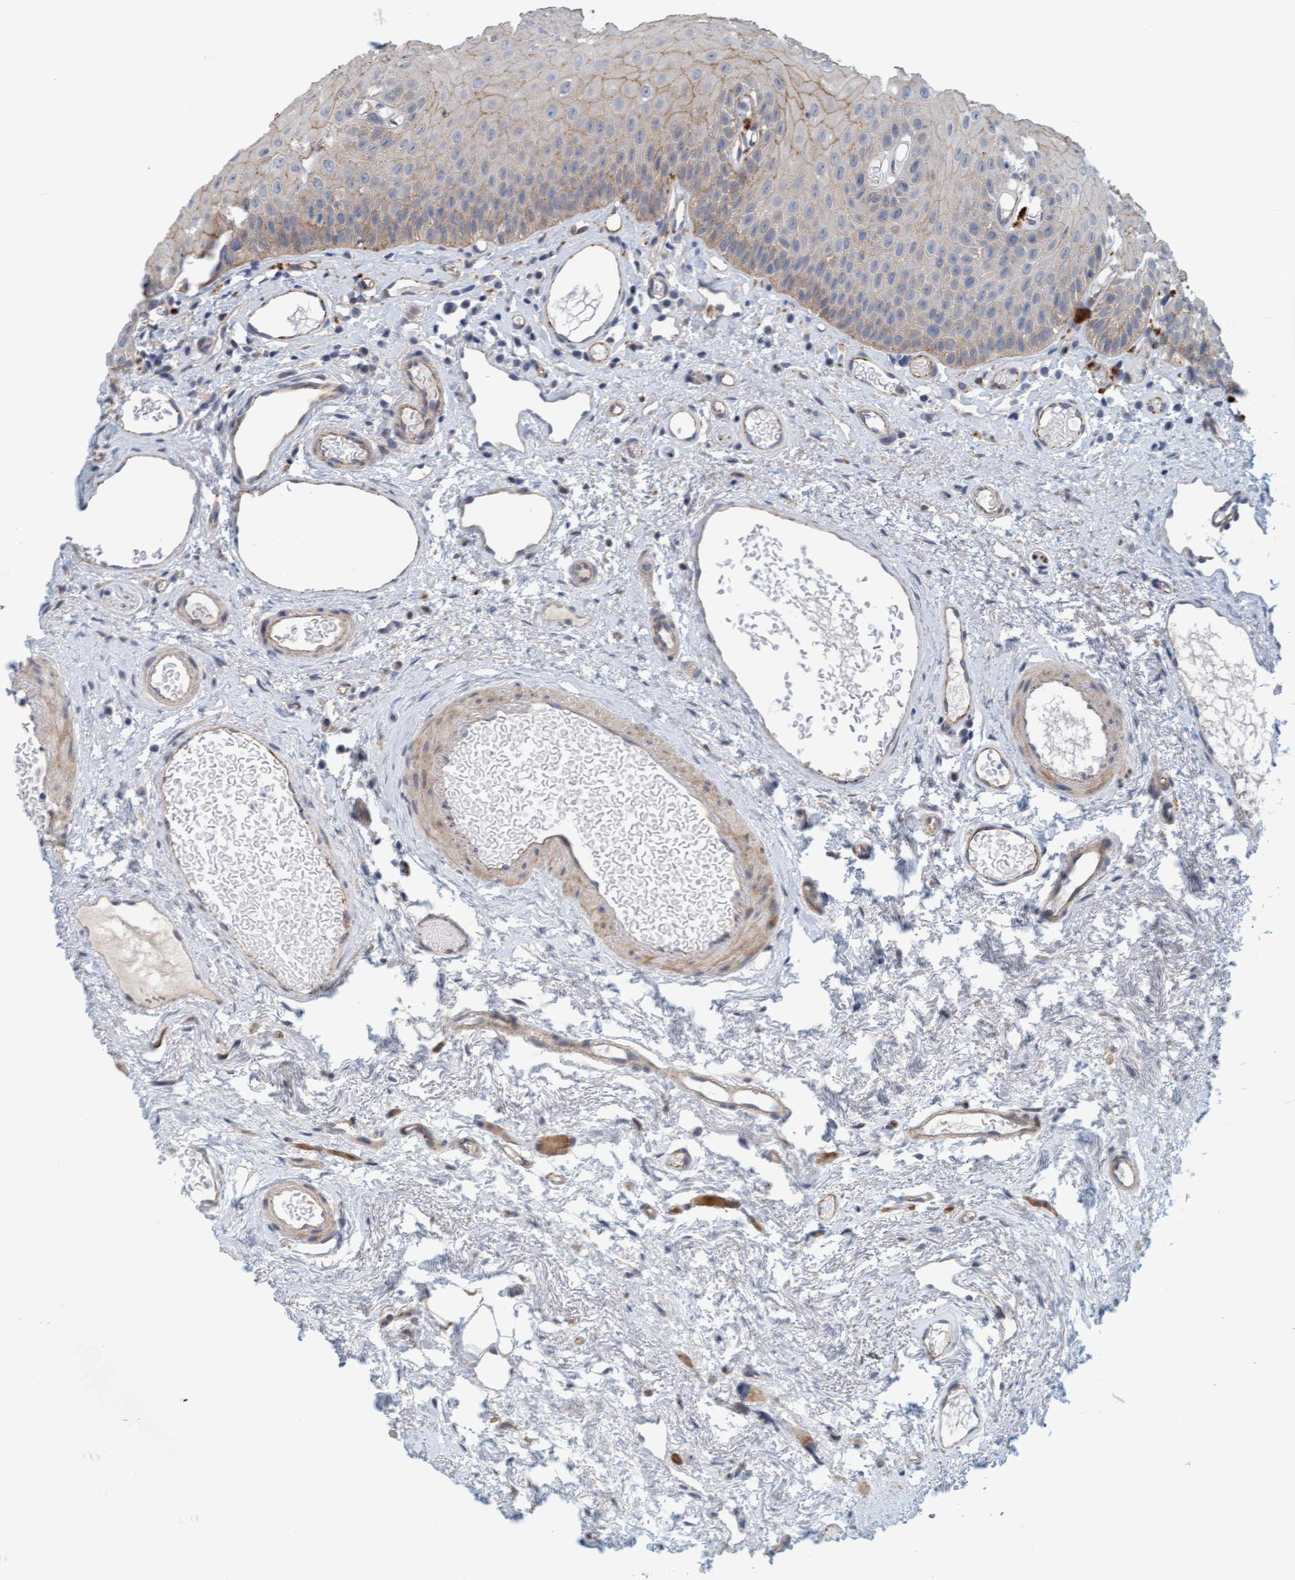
{"staining": {"intensity": "weak", "quantity": ">75%", "location": "cytoplasmic/membranous"}, "tissue": "oral mucosa", "cell_type": "Squamous epithelial cells", "image_type": "normal", "snomed": [{"axis": "morphology", "description": "Normal tissue, NOS"}, {"axis": "topography", "description": "Skeletal muscle"}, {"axis": "topography", "description": "Oral tissue"}, {"axis": "topography", "description": "Peripheral nerve tissue"}], "caption": "DAB immunohistochemical staining of normal oral mucosa shows weak cytoplasmic/membranous protein expression in about >75% of squamous epithelial cells.", "gene": "KRBA2", "patient": {"sex": "female", "age": 84}}